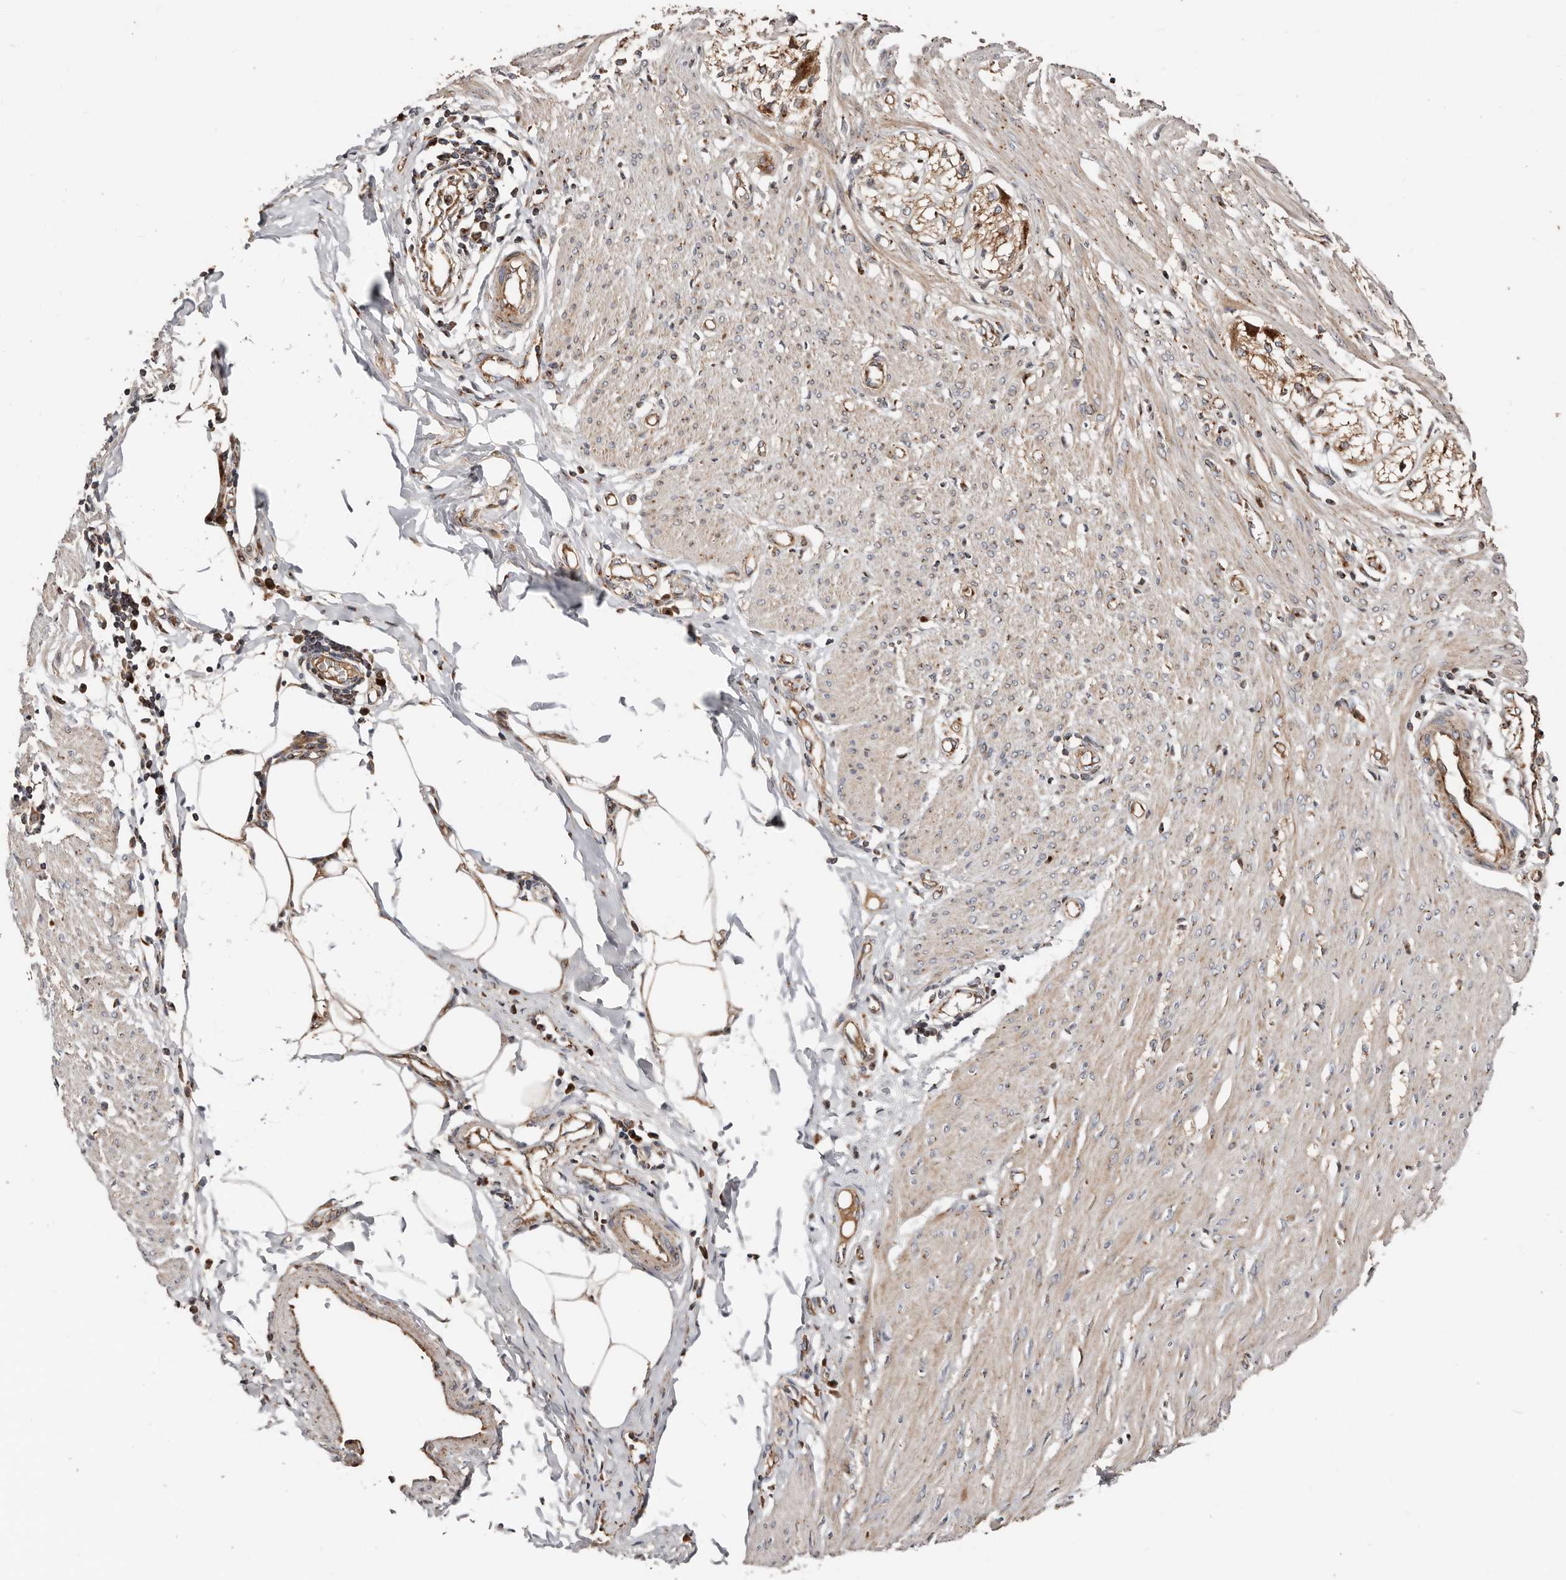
{"staining": {"intensity": "weak", "quantity": ">75%", "location": "cytoplasmic/membranous"}, "tissue": "smooth muscle", "cell_type": "Smooth muscle cells", "image_type": "normal", "snomed": [{"axis": "morphology", "description": "Normal tissue, NOS"}, {"axis": "morphology", "description": "Adenocarcinoma, NOS"}, {"axis": "topography", "description": "Colon"}, {"axis": "topography", "description": "Peripheral nerve tissue"}], "caption": "This photomicrograph shows immunohistochemistry staining of unremarkable smooth muscle, with low weak cytoplasmic/membranous expression in about >75% of smooth muscle cells.", "gene": "COG1", "patient": {"sex": "male", "age": 14}}